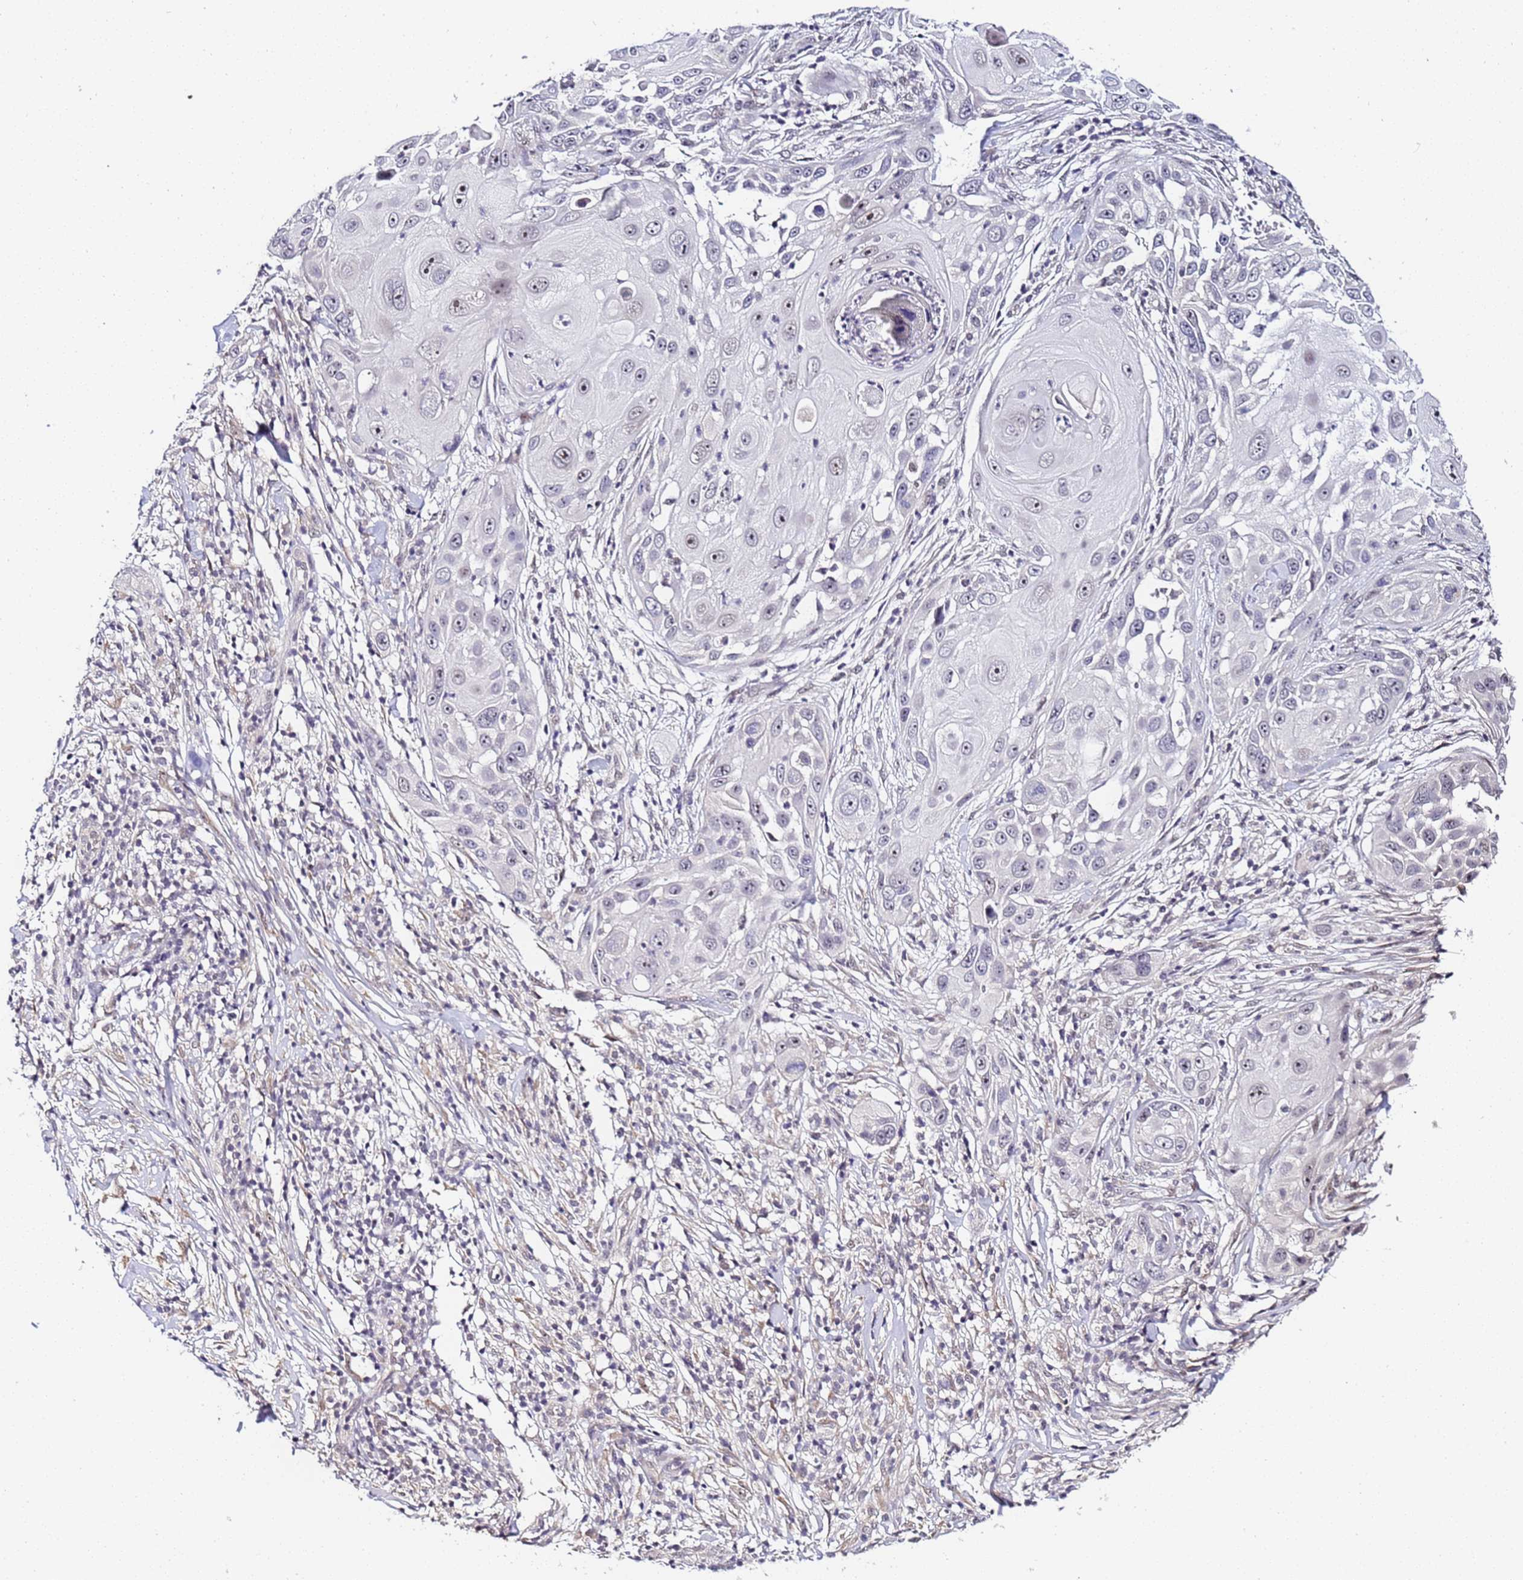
{"staining": {"intensity": "weak", "quantity": "<25%", "location": "nuclear"}, "tissue": "skin cancer", "cell_type": "Tumor cells", "image_type": "cancer", "snomed": [{"axis": "morphology", "description": "Squamous cell carcinoma, NOS"}, {"axis": "topography", "description": "Skin"}], "caption": "Squamous cell carcinoma (skin) was stained to show a protein in brown. There is no significant positivity in tumor cells. Nuclei are stained in blue.", "gene": "LSM3", "patient": {"sex": "female", "age": 44}}